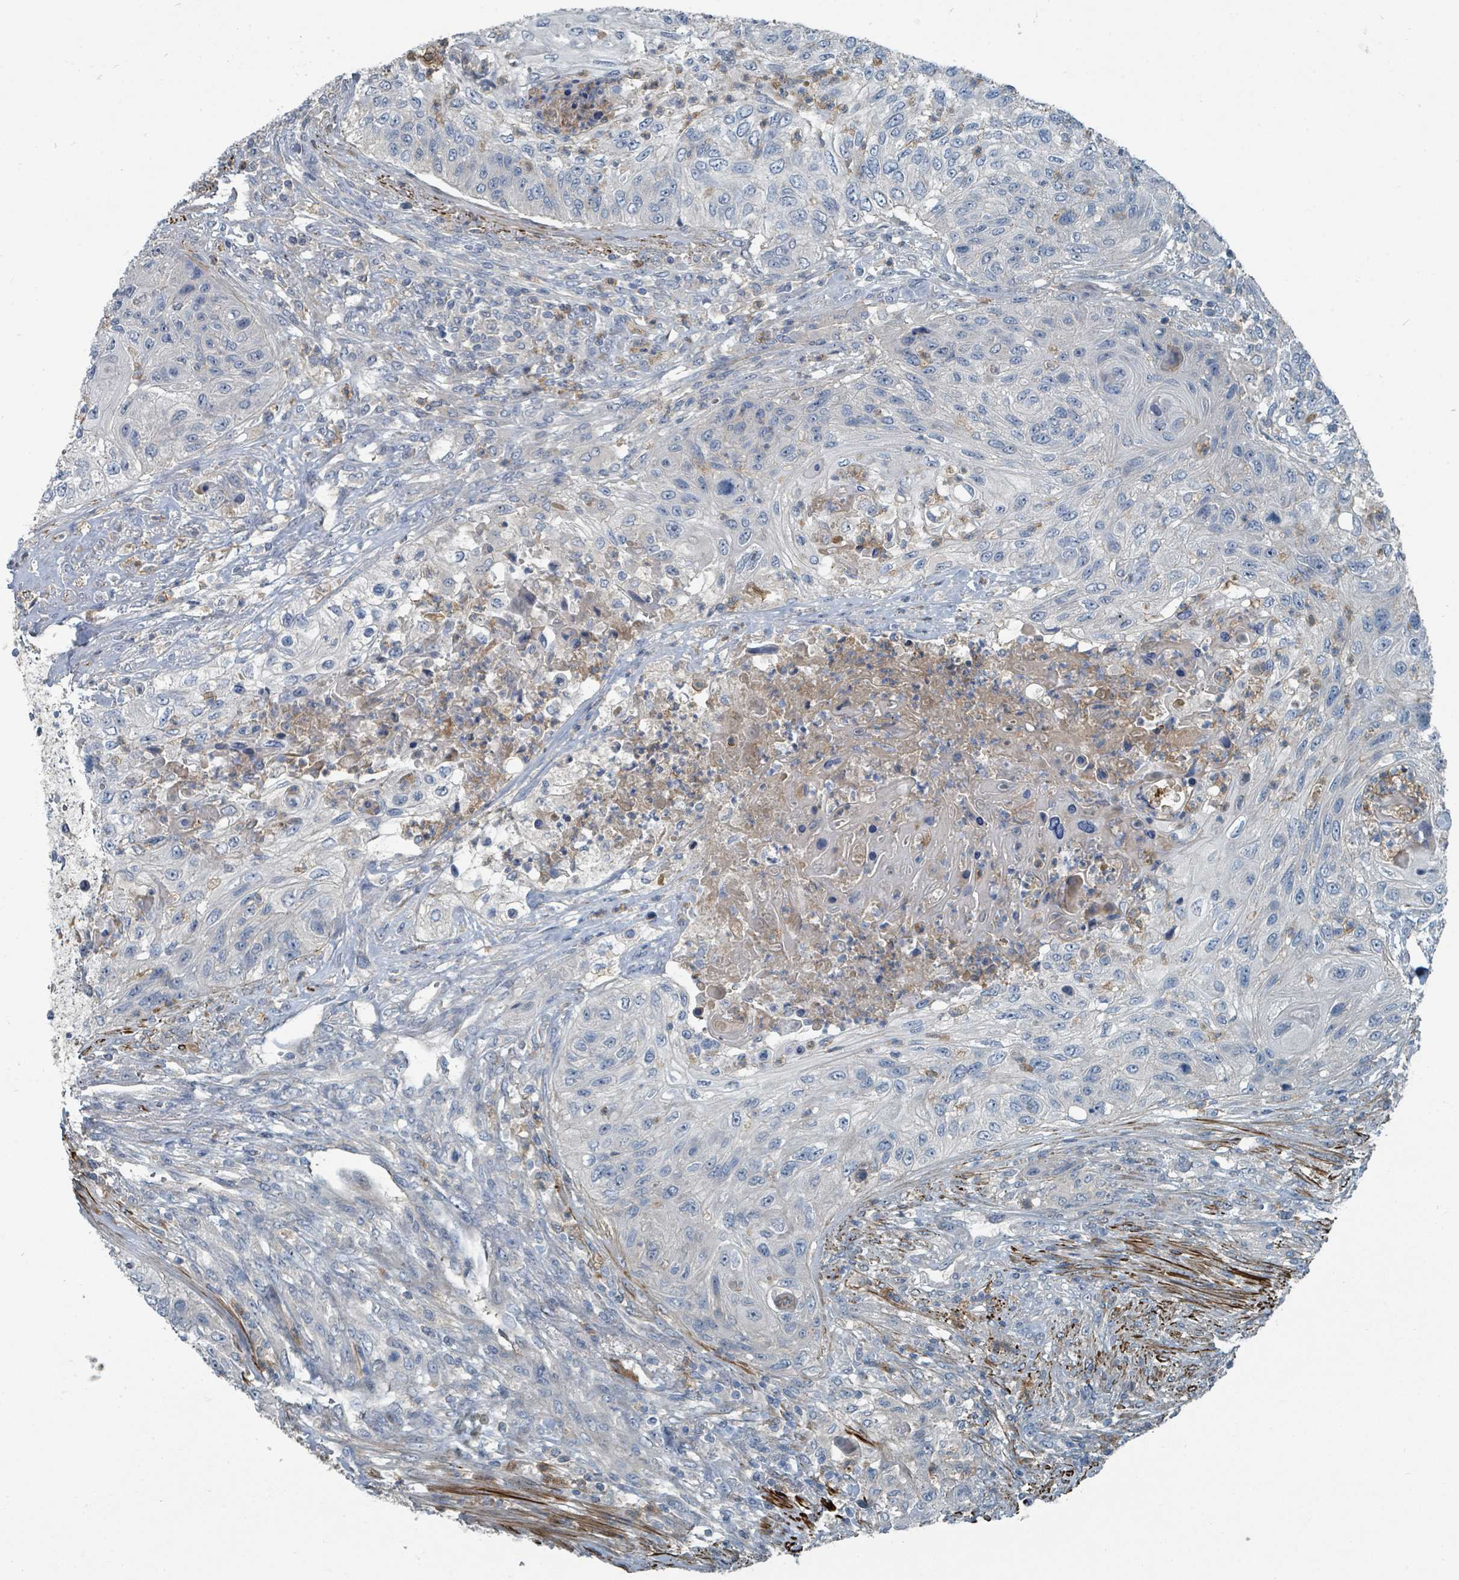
{"staining": {"intensity": "negative", "quantity": "none", "location": "none"}, "tissue": "urothelial cancer", "cell_type": "Tumor cells", "image_type": "cancer", "snomed": [{"axis": "morphology", "description": "Urothelial carcinoma, High grade"}, {"axis": "topography", "description": "Urinary bladder"}], "caption": "A micrograph of human urothelial cancer is negative for staining in tumor cells.", "gene": "SLC44A5", "patient": {"sex": "female", "age": 60}}